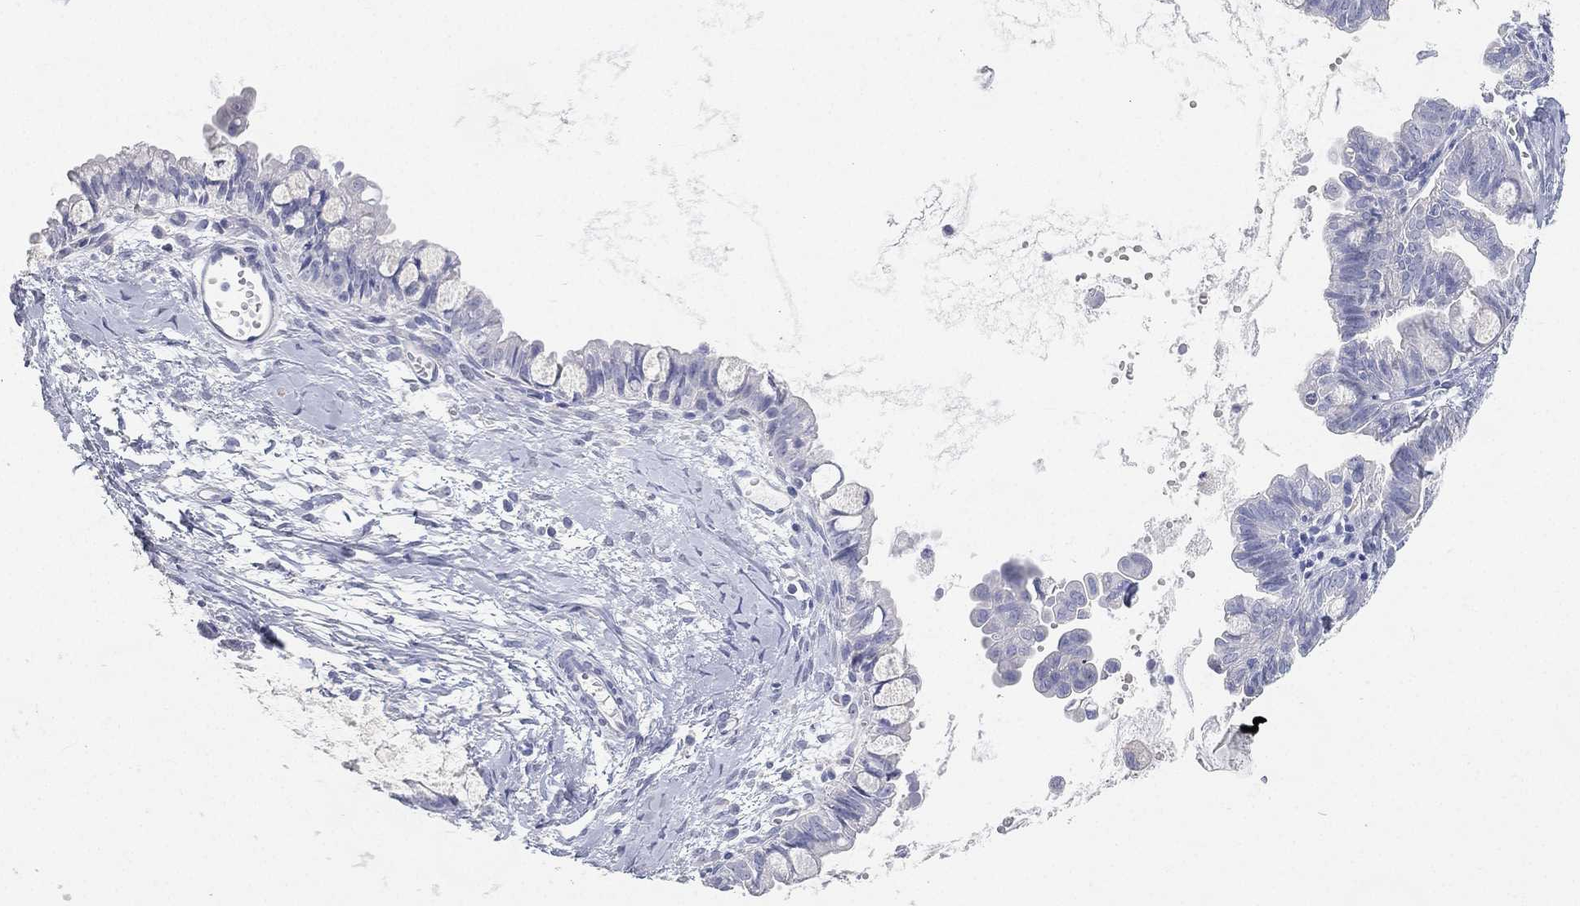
{"staining": {"intensity": "negative", "quantity": "none", "location": "none"}, "tissue": "ovarian cancer", "cell_type": "Tumor cells", "image_type": "cancer", "snomed": [{"axis": "morphology", "description": "Cystadenocarcinoma, mucinous, NOS"}, {"axis": "topography", "description": "Ovary"}], "caption": "This is an IHC micrograph of ovarian cancer (mucinous cystadenocarcinoma). There is no positivity in tumor cells.", "gene": "FAM187B", "patient": {"sex": "female", "age": 63}}